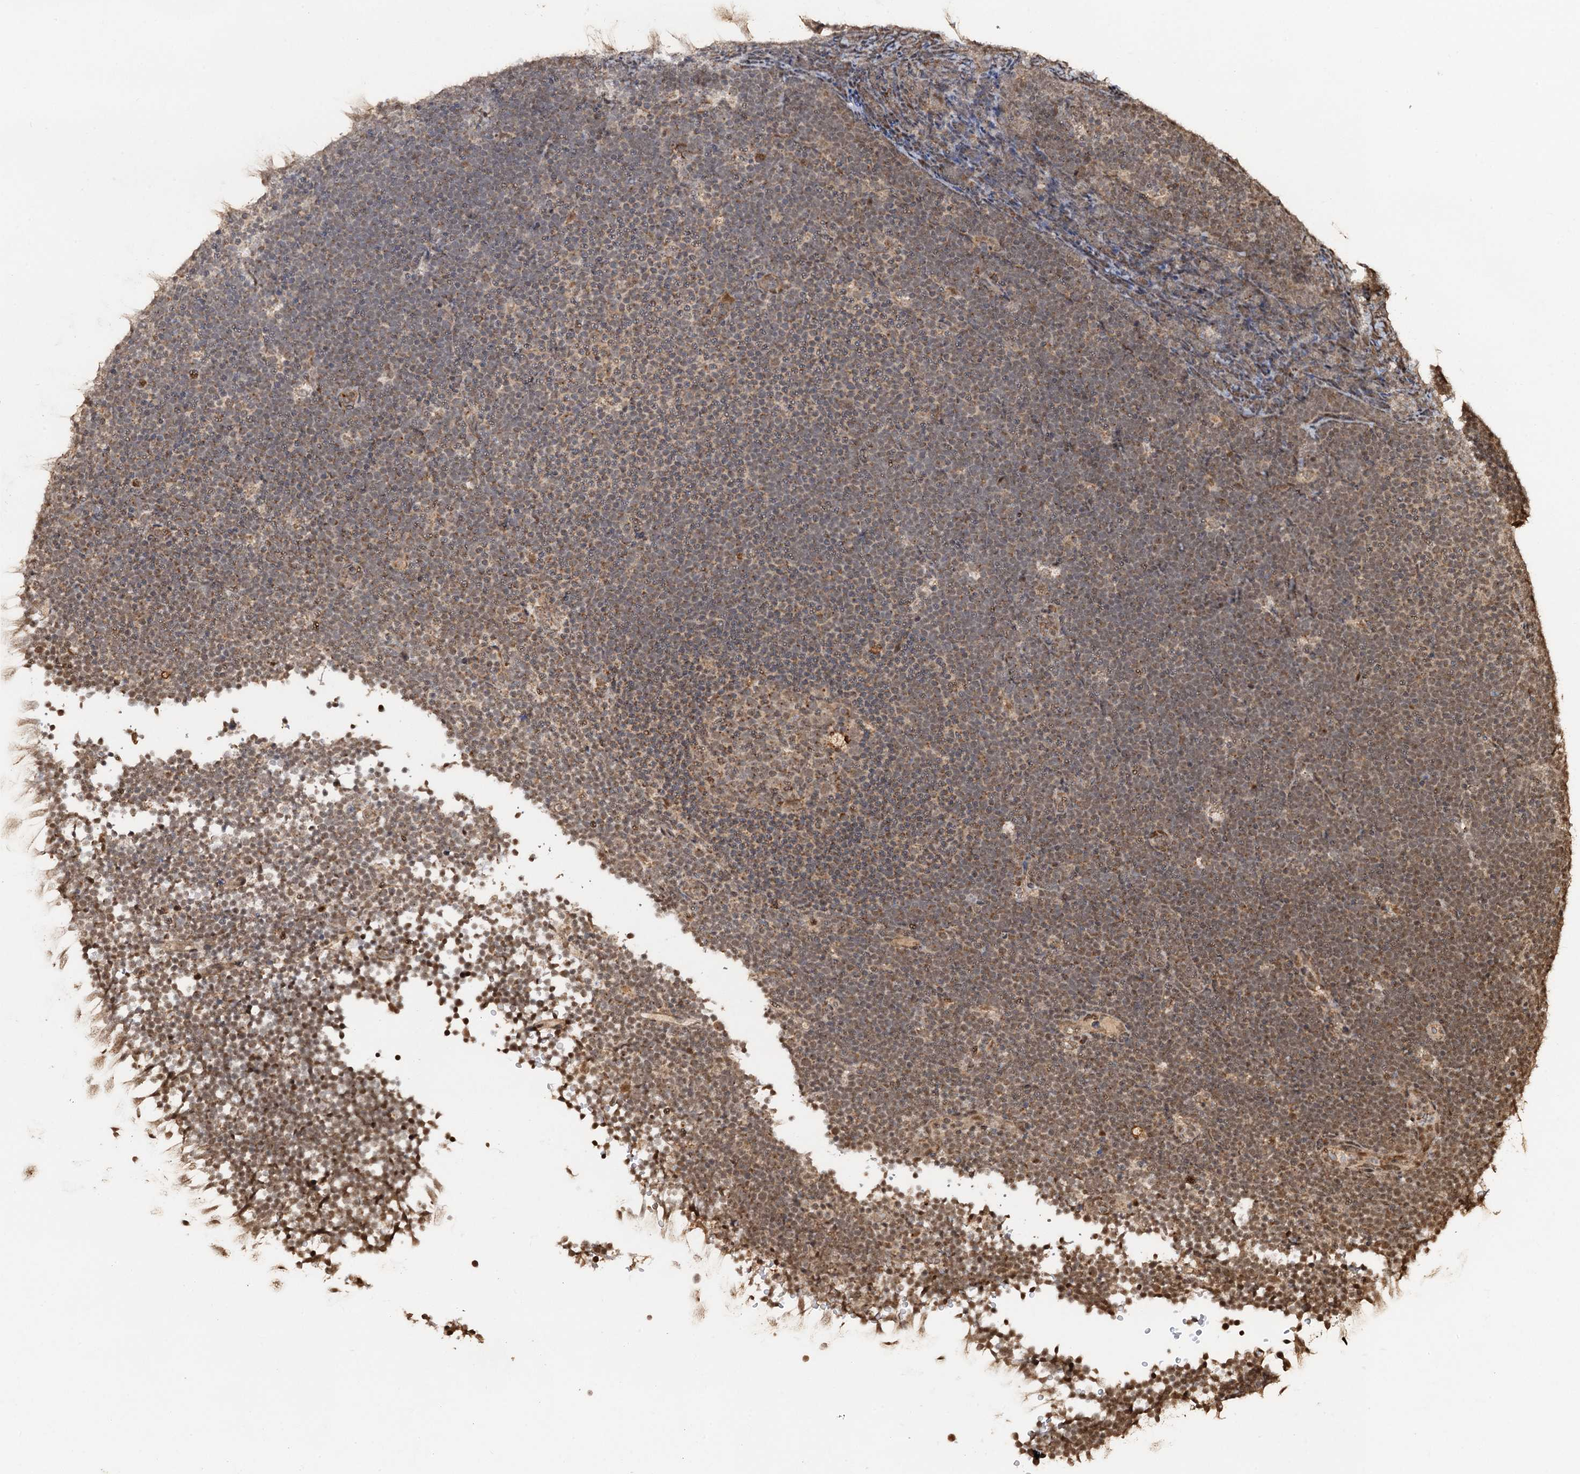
{"staining": {"intensity": "weak", "quantity": "25%-75%", "location": "cytoplasmic/membranous"}, "tissue": "lymphoma", "cell_type": "Tumor cells", "image_type": "cancer", "snomed": [{"axis": "morphology", "description": "Malignant lymphoma, non-Hodgkin's type, High grade"}, {"axis": "topography", "description": "Lymph node"}], "caption": "Immunohistochemical staining of lymphoma exhibits low levels of weak cytoplasmic/membranous expression in about 25%-75% of tumor cells.", "gene": "REP15", "patient": {"sex": "male", "age": 13}}